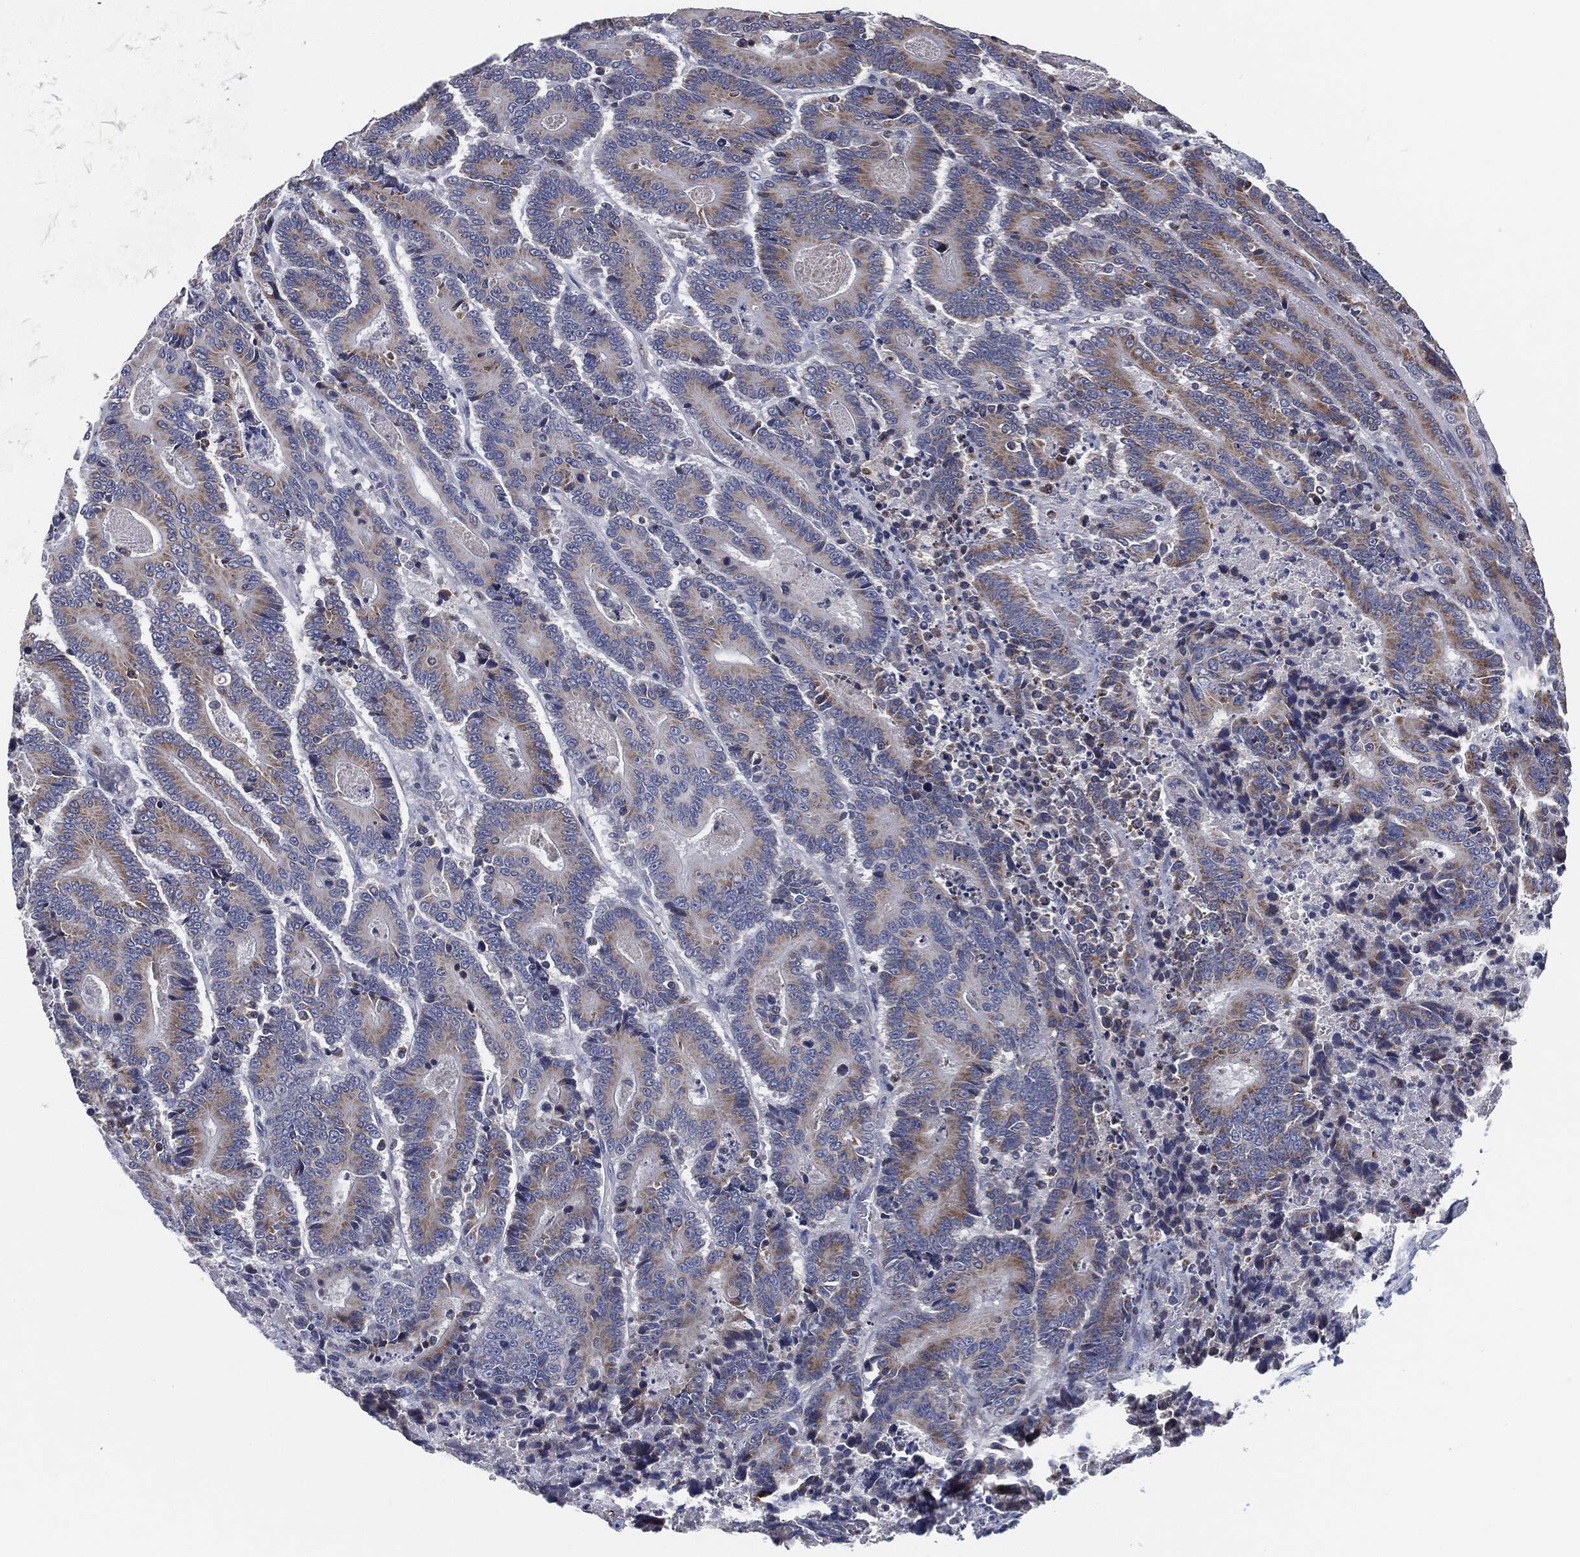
{"staining": {"intensity": "moderate", "quantity": "25%-75%", "location": "cytoplasmic/membranous"}, "tissue": "colorectal cancer", "cell_type": "Tumor cells", "image_type": "cancer", "snomed": [{"axis": "morphology", "description": "Adenocarcinoma, NOS"}, {"axis": "topography", "description": "Colon"}], "caption": "IHC photomicrograph of neoplastic tissue: colorectal cancer (adenocarcinoma) stained using IHC exhibits medium levels of moderate protein expression localized specifically in the cytoplasmic/membranous of tumor cells, appearing as a cytoplasmic/membranous brown color.", "gene": "SIGLEC9", "patient": {"sex": "male", "age": 83}}